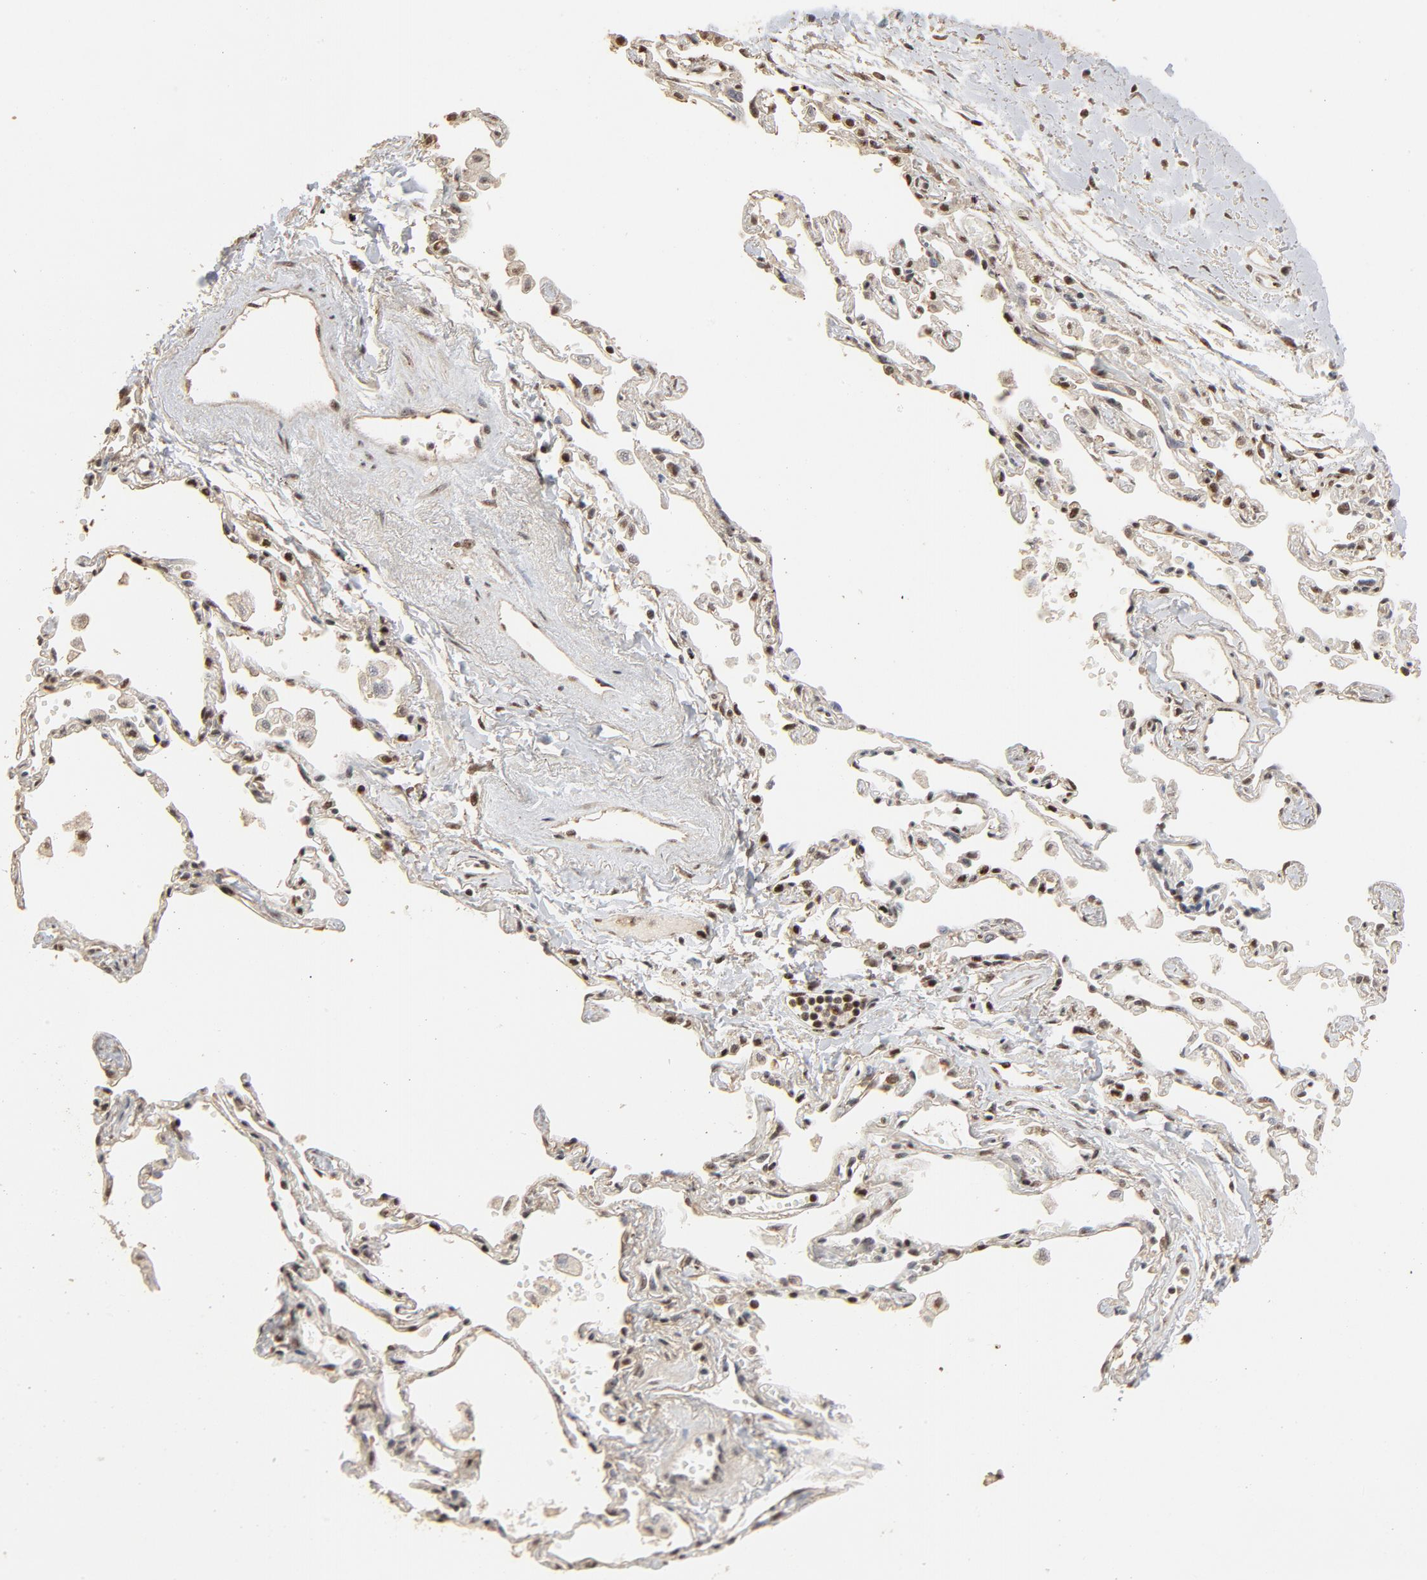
{"staining": {"intensity": "moderate", "quantity": ">75%", "location": "cytoplasmic/membranous,nuclear"}, "tissue": "adipose tissue", "cell_type": "Adipocytes", "image_type": "normal", "snomed": [{"axis": "morphology", "description": "Normal tissue, NOS"}, {"axis": "morphology", "description": "Adenocarcinoma, NOS"}, {"axis": "topography", "description": "Cartilage tissue"}, {"axis": "topography", "description": "Bronchus"}, {"axis": "topography", "description": "Lung"}], "caption": "Approximately >75% of adipocytes in unremarkable human adipose tissue demonstrate moderate cytoplasmic/membranous,nuclear protein positivity as visualized by brown immunohistochemical staining.", "gene": "TP53RK", "patient": {"sex": "female", "age": 67}}